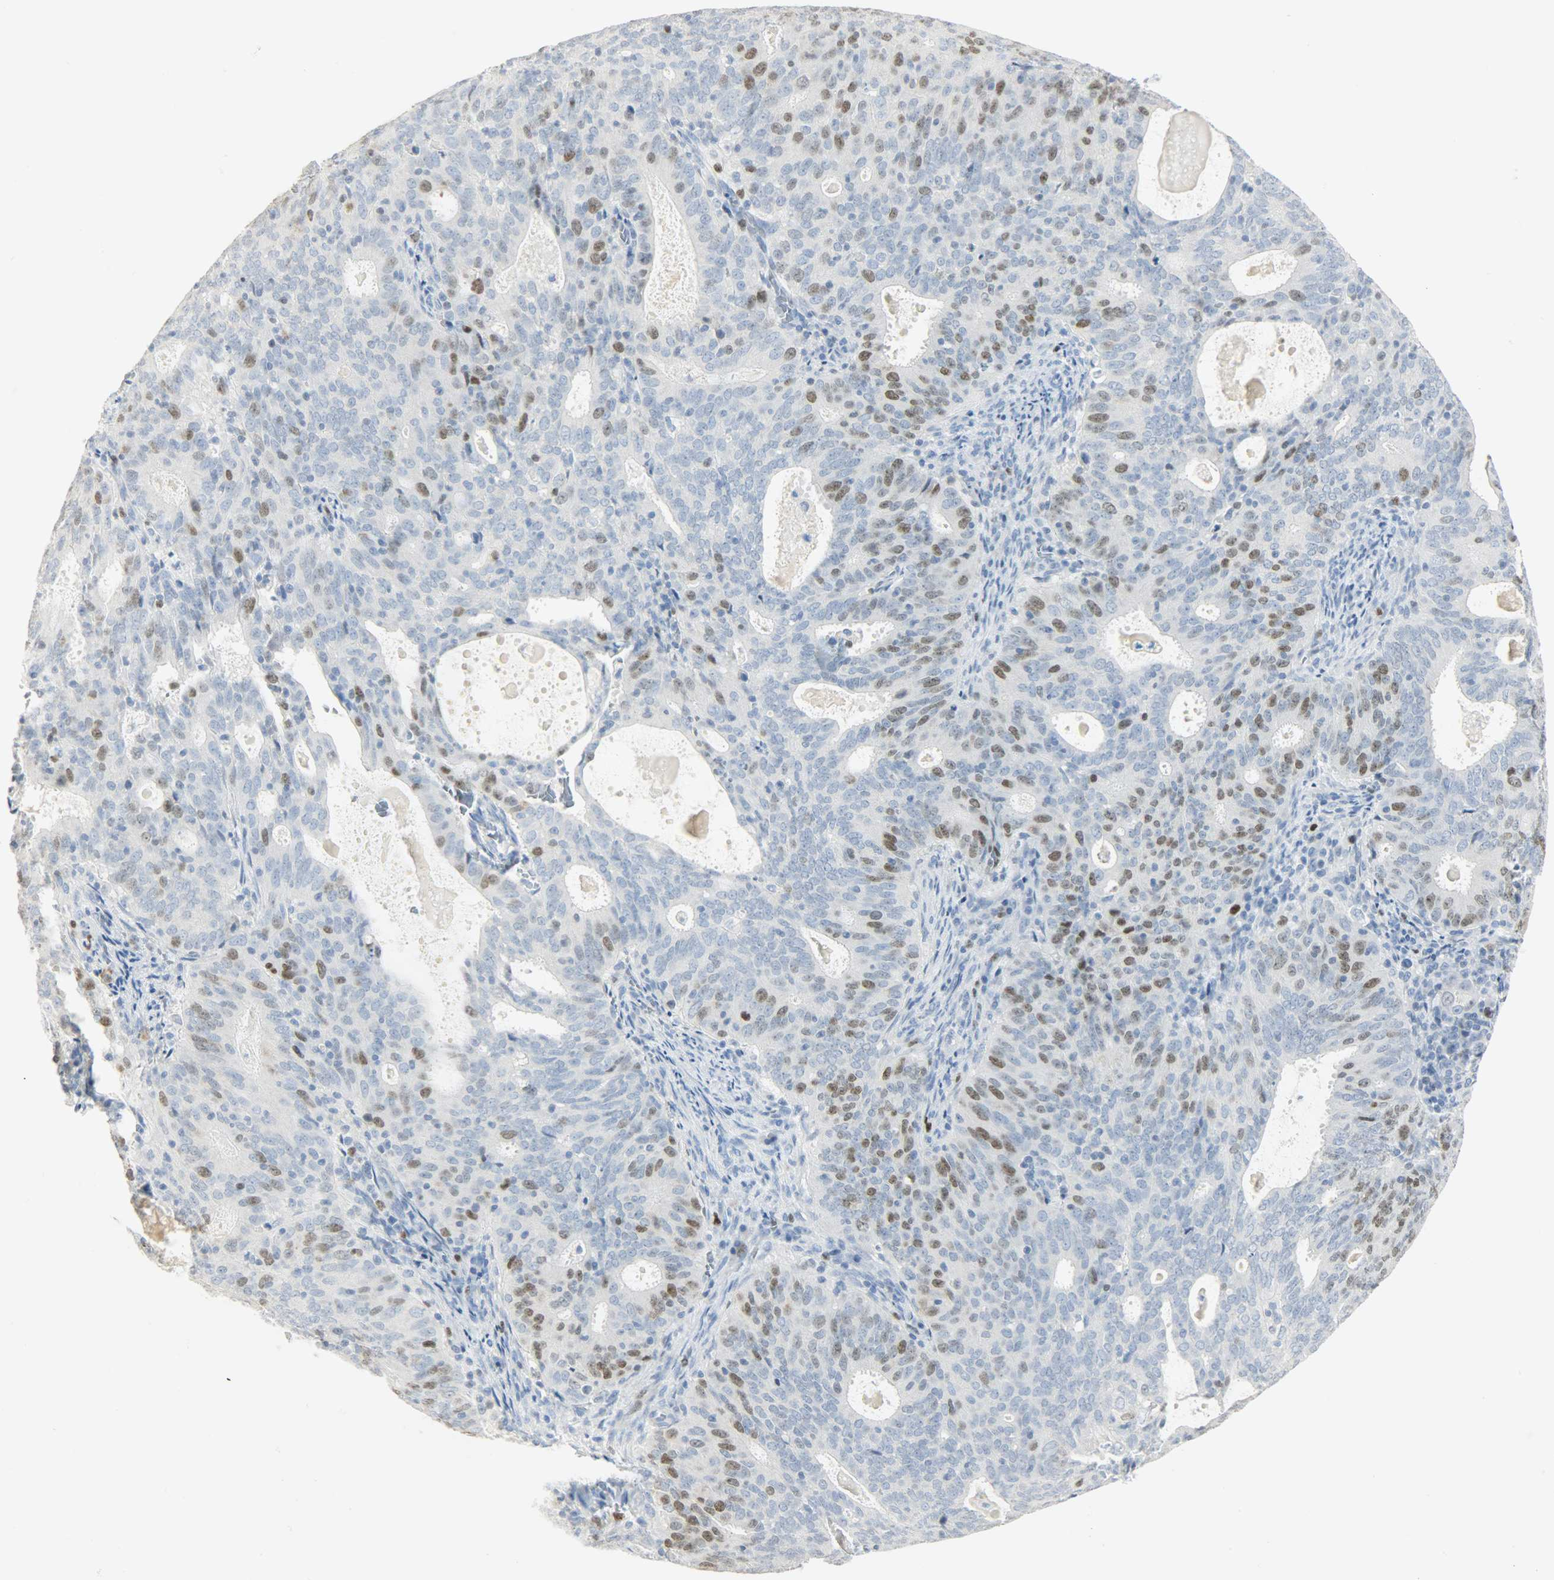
{"staining": {"intensity": "moderate", "quantity": "25%-75%", "location": "nuclear"}, "tissue": "cervical cancer", "cell_type": "Tumor cells", "image_type": "cancer", "snomed": [{"axis": "morphology", "description": "Adenocarcinoma, NOS"}, {"axis": "topography", "description": "Cervix"}], "caption": "Tumor cells exhibit moderate nuclear positivity in approximately 25%-75% of cells in adenocarcinoma (cervical).", "gene": "HELLS", "patient": {"sex": "female", "age": 44}}